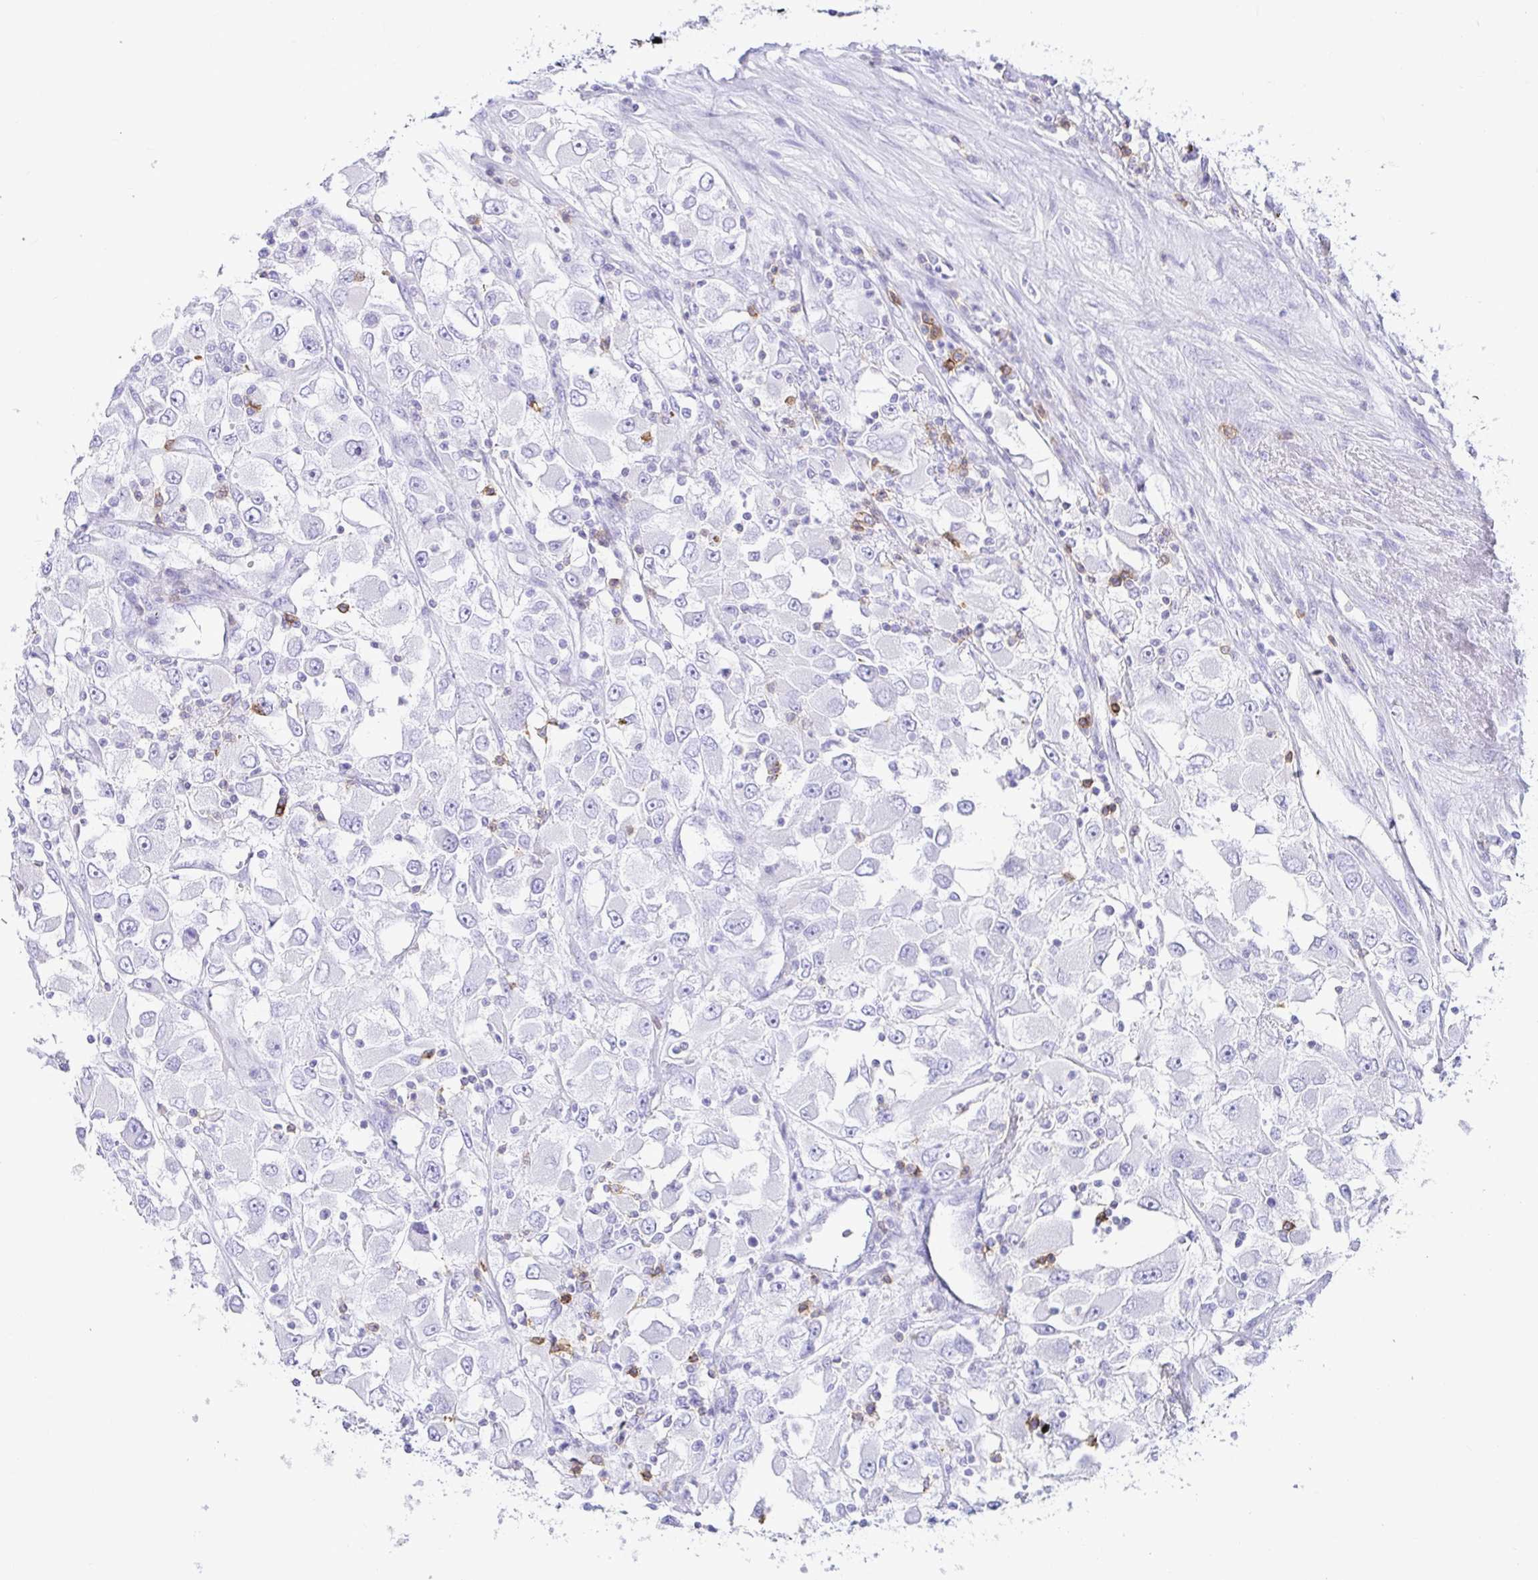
{"staining": {"intensity": "negative", "quantity": "none", "location": "none"}, "tissue": "renal cancer", "cell_type": "Tumor cells", "image_type": "cancer", "snomed": [{"axis": "morphology", "description": "Adenocarcinoma, NOS"}, {"axis": "topography", "description": "Kidney"}], "caption": "Tumor cells are negative for brown protein staining in renal cancer.", "gene": "CD5", "patient": {"sex": "female", "age": 52}}